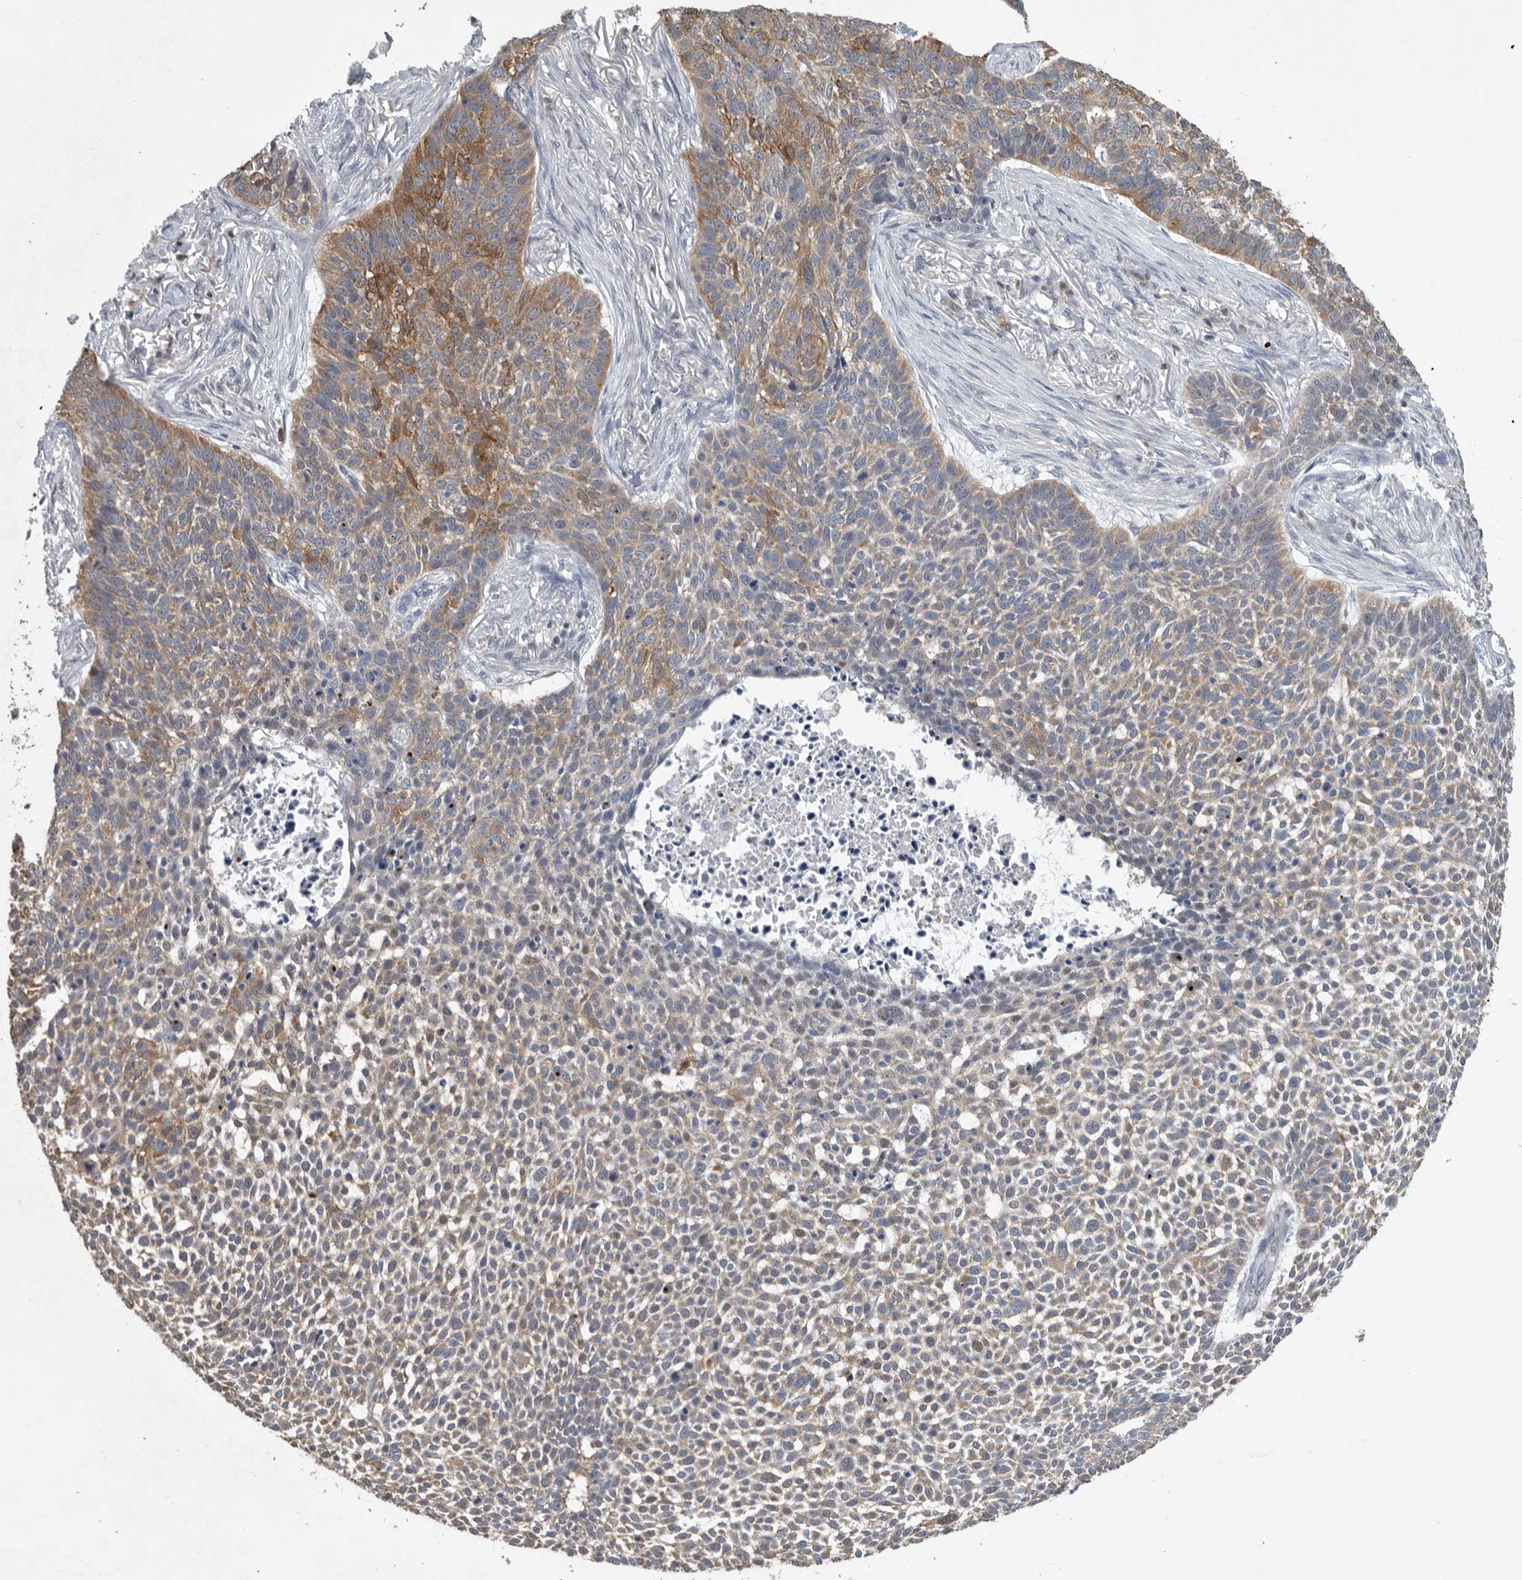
{"staining": {"intensity": "moderate", "quantity": "25%-75%", "location": "cytoplasmic/membranous"}, "tissue": "skin cancer", "cell_type": "Tumor cells", "image_type": "cancer", "snomed": [{"axis": "morphology", "description": "Basal cell carcinoma"}, {"axis": "topography", "description": "Skin"}], "caption": "IHC of skin cancer shows medium levels of moderate cytoplasmic/membranous positivity in about 25%-75% of tumor cells.", "gene": "PDCD4", "patient": {"sex": "male", "age": 85}}